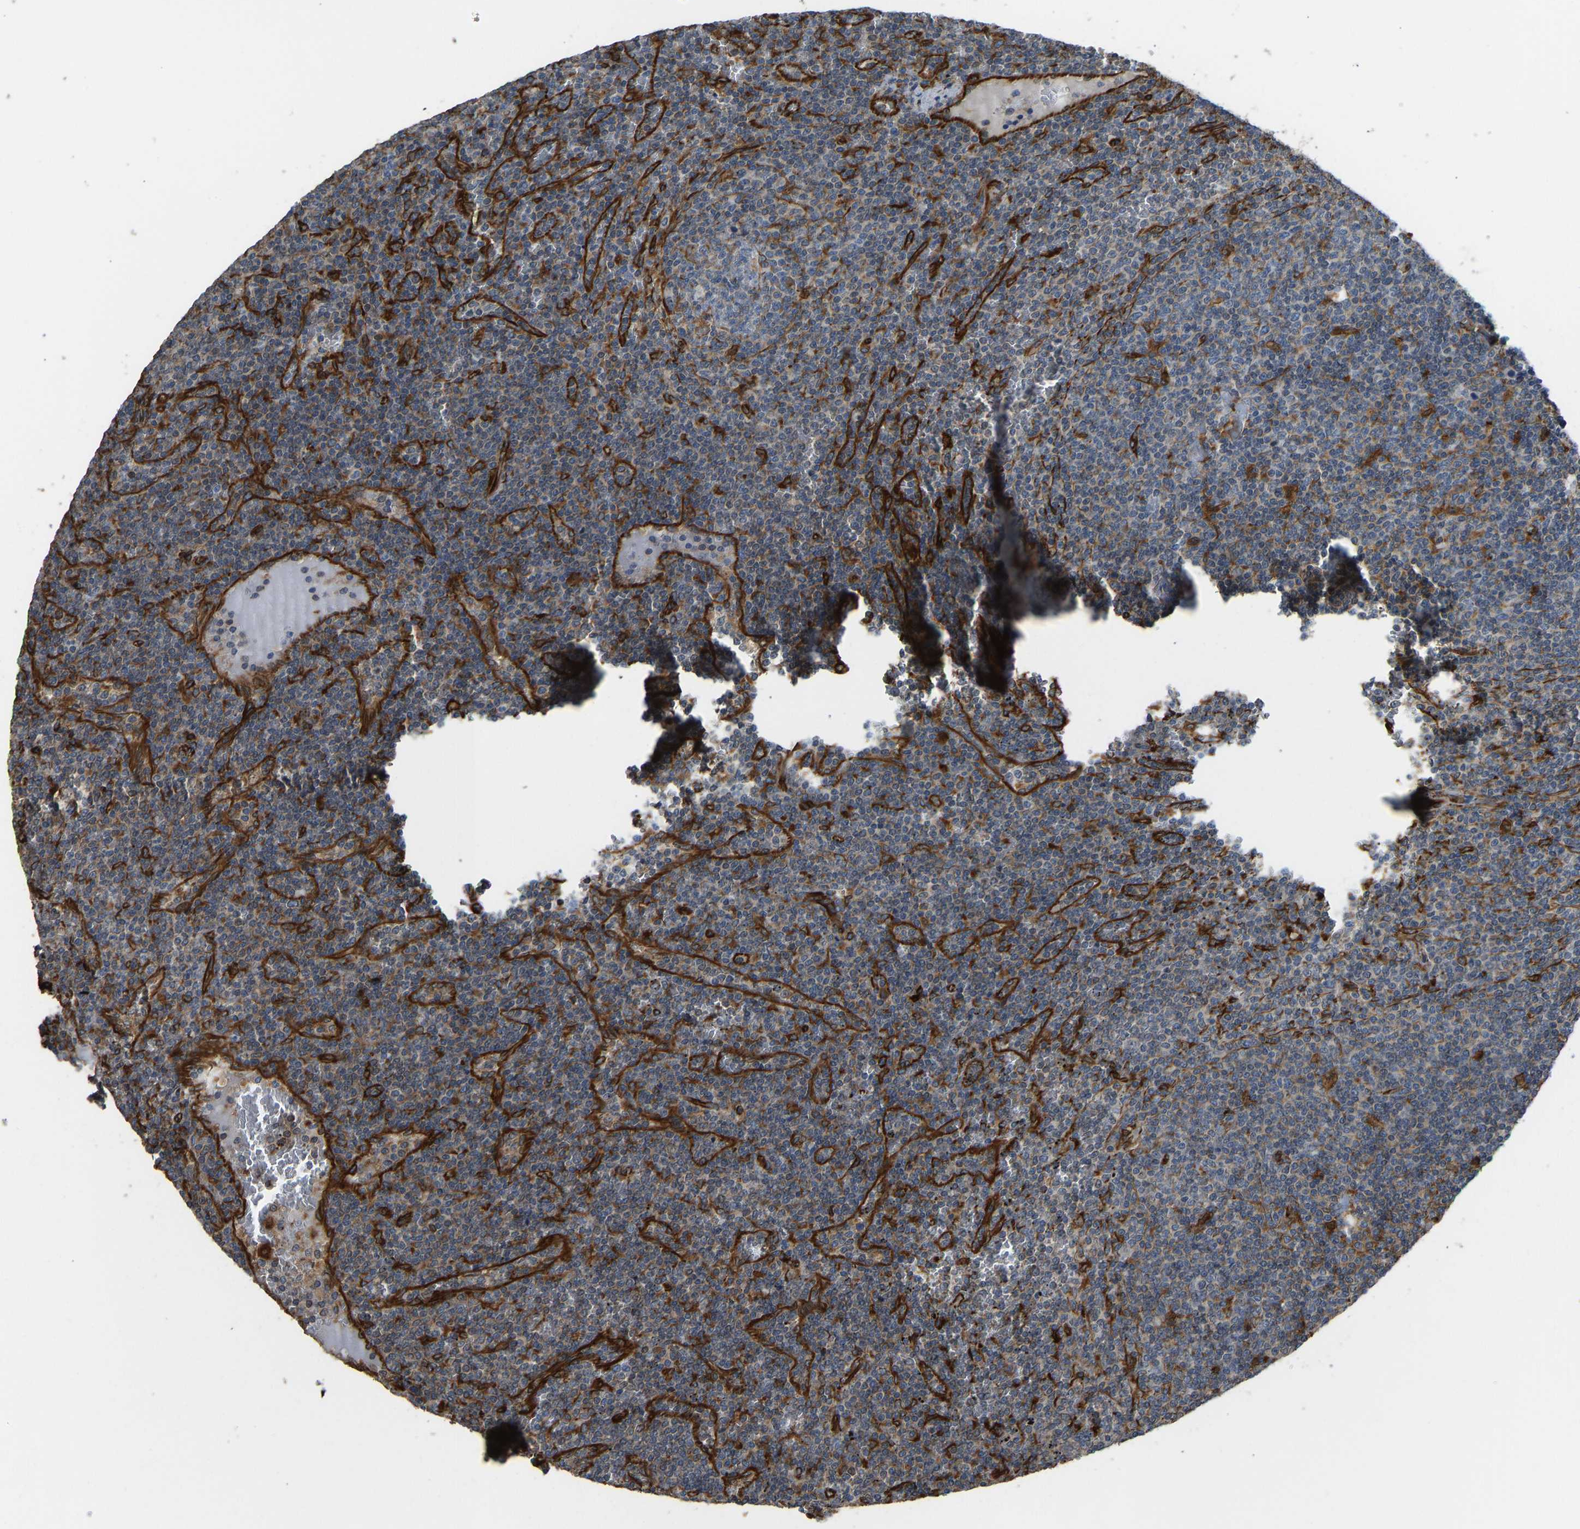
{"staining": {"intensity": "weak", "quantity": "<25%", "location": "cytoplasmic/membranous"}, "tissue": "lymphoma", "cell_type": "Tumor cells", "image_type": "cancer", "snomed": [{"axis": "morphology", "description": "Malignant lymphoma, non-Hodgkin's type, Low grade"}, {"axis": "topography", "description": "Spleen"}], "caption": "Immunohistochemistry (IHC) histopathology image of human malignant lymphoma, non-Hodgkin's type (low-grade) stained for a protein (brown), which demonstrates no staining in tumor cells. Brightfield microscopy of immunohistochemistry stained with DAB (3,3'-diaminobenzidine) (brown) and hematoxylin (blue), captured at high magnification.", "gene": "BEX3", "patient": {"sex": "female", "age": 50}}